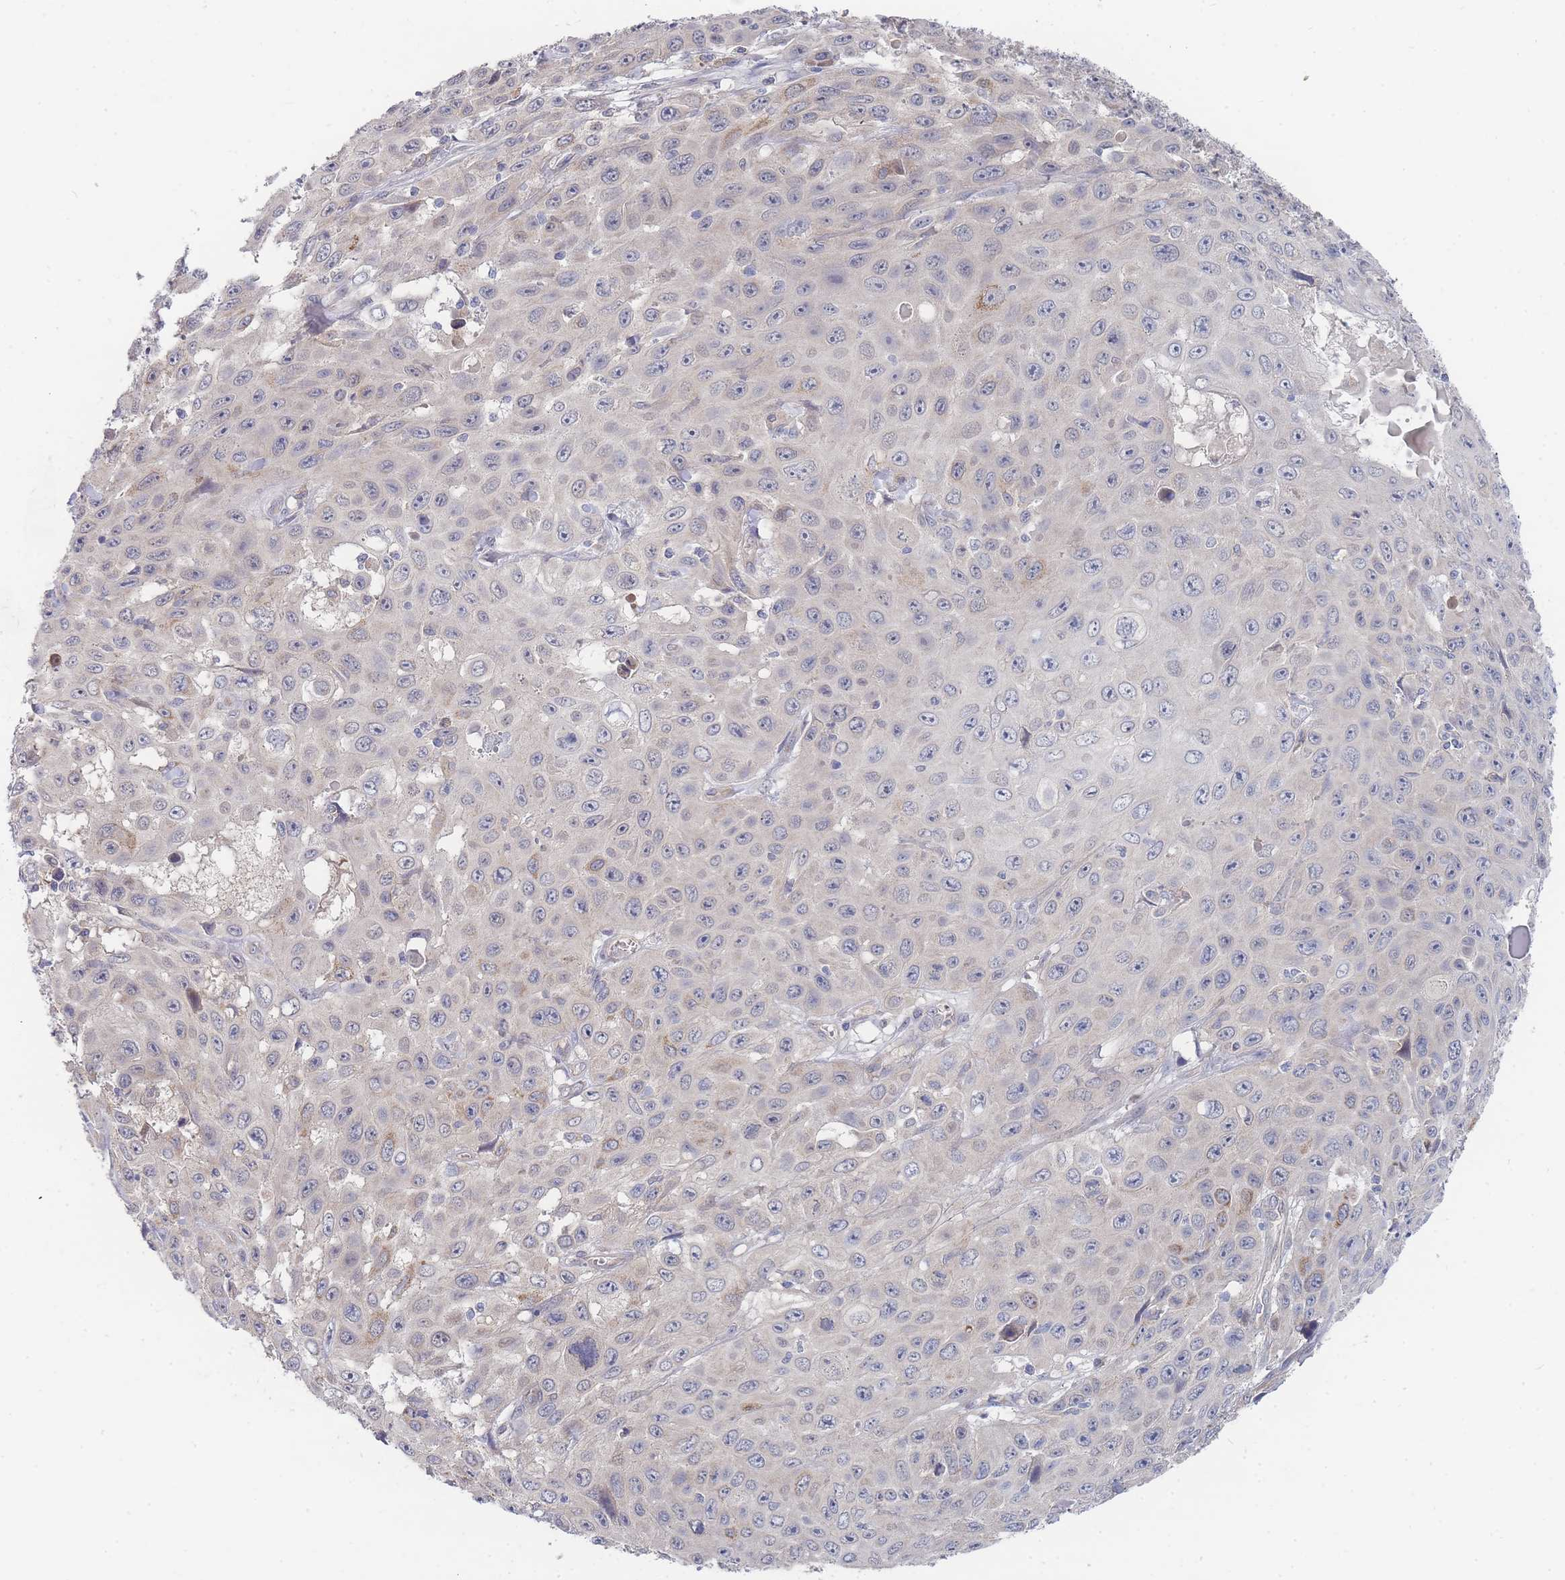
{"staining": {"intensity": "negative", "quantity": "none", "location": "none"}, "tissue": "skin cancer", "cell_type": "Tumor cells", "image_type": "cancer", "snomed": [{"axis": "morphology", "description": "Squamous cell carcinoma, NOS"}, {"axis": "topography", "description": "Skin"}], "caption": "Immunohistochemistry image of skin cancer (squamous cell carcinoma) stained for a protein (brown), which displays no staining in tumor cells.", "gene": "NUB1", "patient": {"sex": "male", "age": 82}}